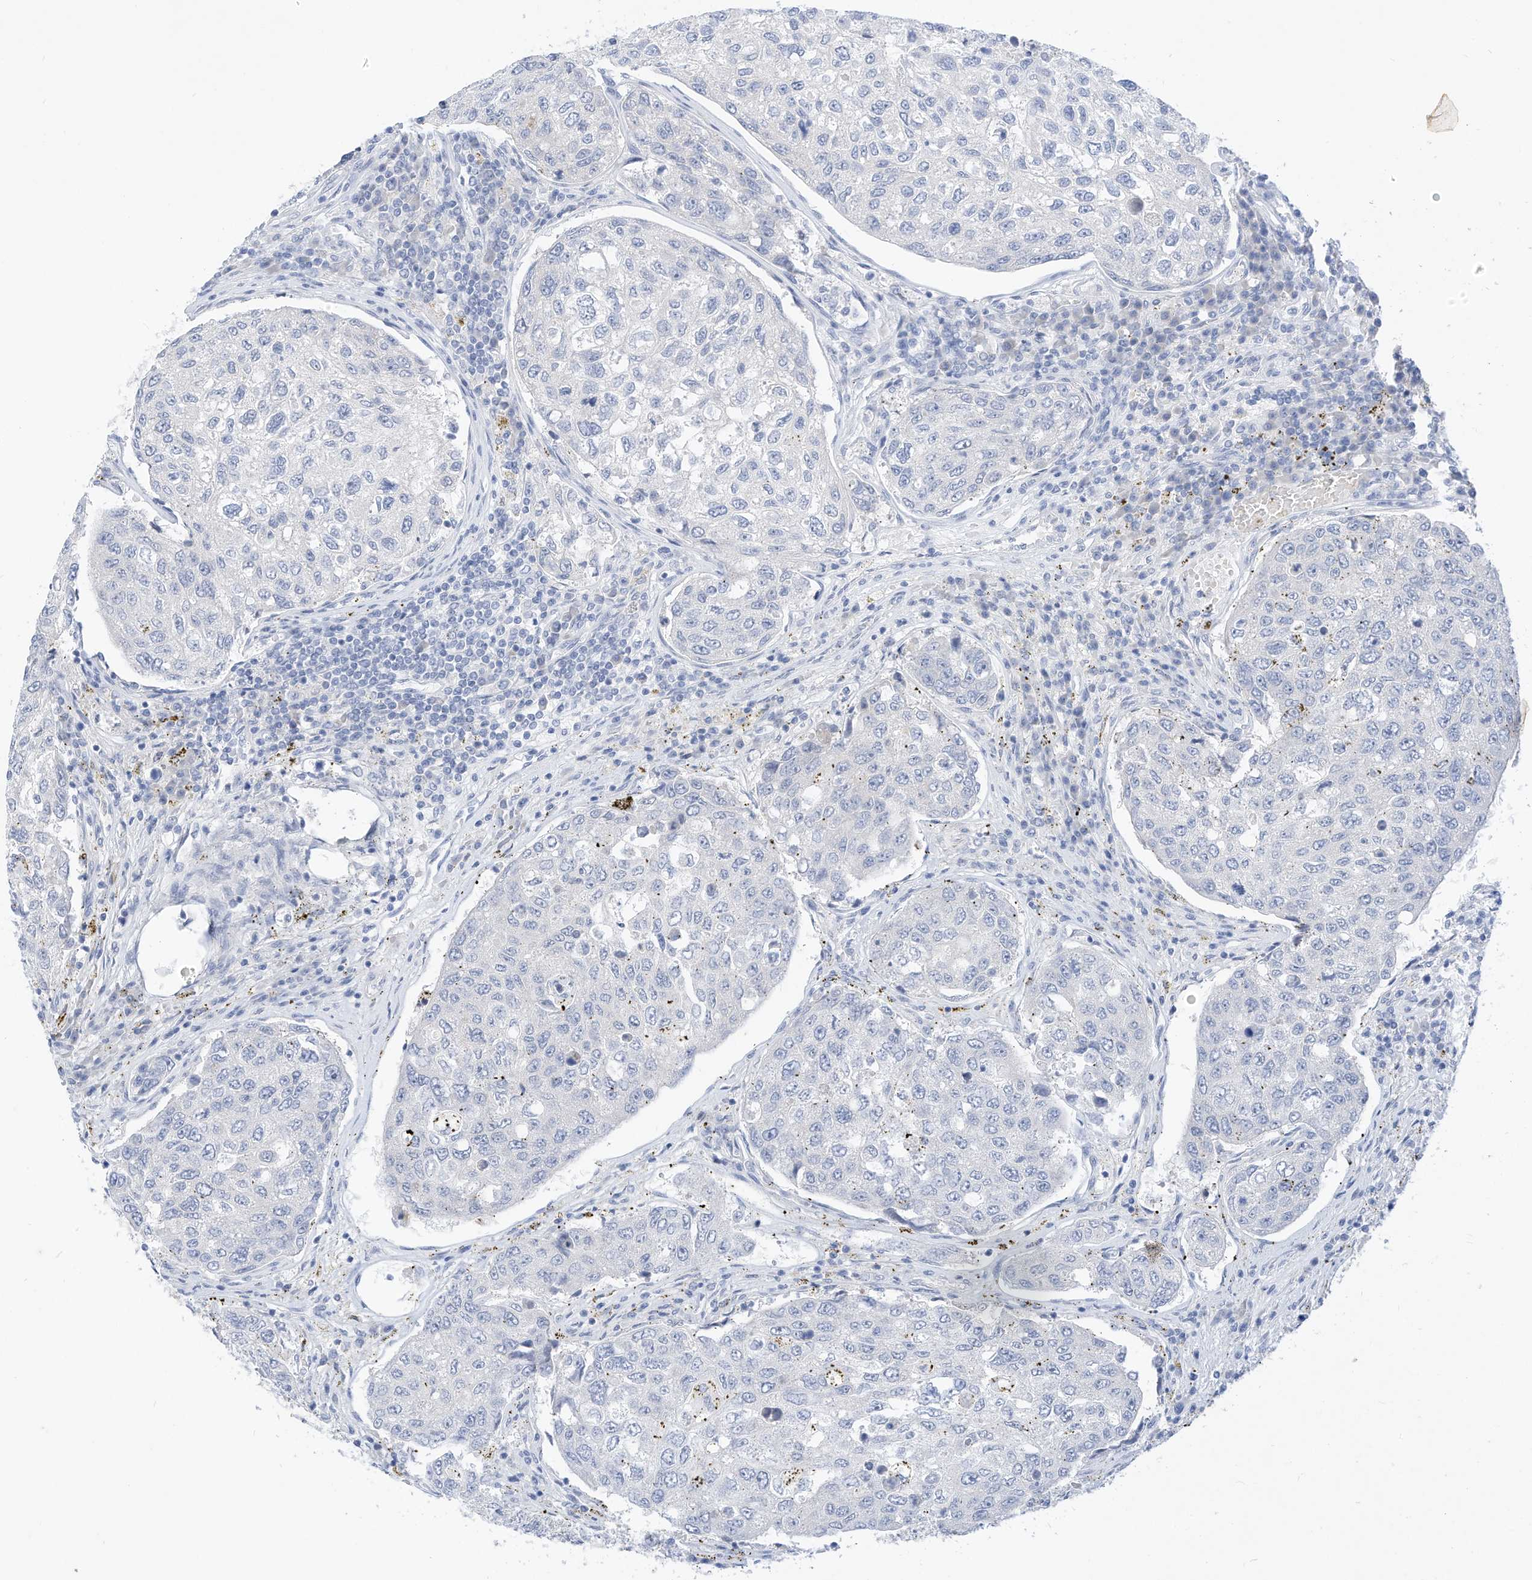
{"staining": {"intensity": "negative", "quantity": "none", "location": "none"}, "tissue": "urothelial cancer", "cell_type": "Tumor cells", "image_type": "cancer", "snomed": [{"axis": "morphology", "description": "Urothelial carcinoma, High grade"}, {"axis": "topography", "description": "Lymph node"}, {"axis": "topography", "description": "Urinary bladder"}], "caption": "Immunohistochemistry (IHC) of high-grade urothelial carcinoma displays no positivity in tumor cells. (Stains: DAB (3,3'-diaminobenzidine) IHC with hematoxylin counter stain, Microscopy: brightfield microscopy at high magnification).", "gene": "SPOCD1", "patient": {"sex": "male", "age": 51}}